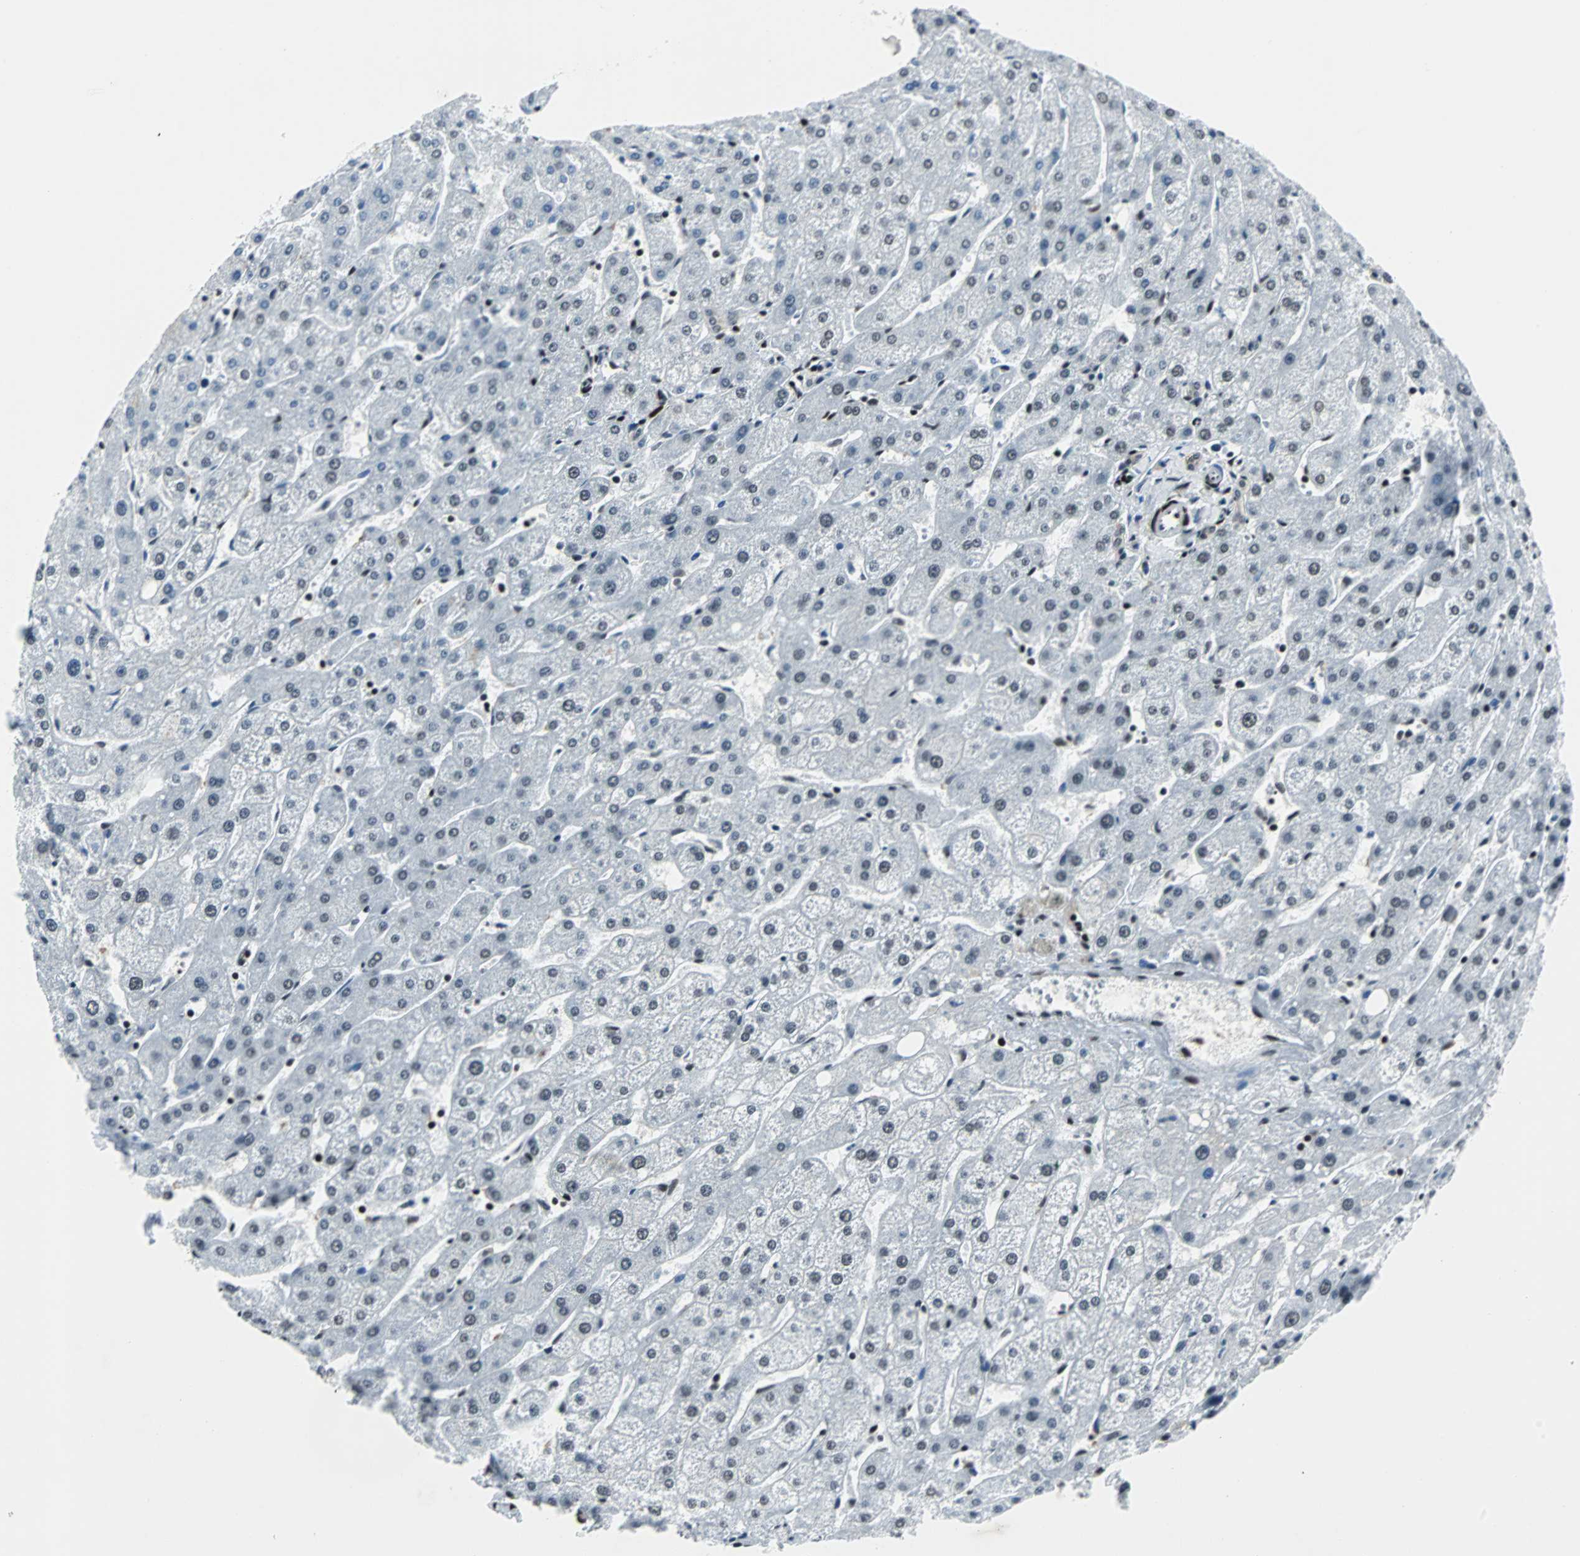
{"staining": {"intensity": "moderate", "quantity": ">75%", "location": "cytoplasmic/membranous,nuclear"}, "tissue": "liver", "cell_type": "Cholangiocytes", "image_type": "normal", "snomed": [{"axis": "morphology", "description": "Normal tissue, NOS"}, {"axis": "topography", "description": "Liver"}], "caption": "IHC histopathology image of benign liver: liver stained using IHC displays medium levels of moderate protein expression localized specifically in the cytoplasmic/membranous,nuclear of cholangiocytes, appearing as a cytoplasmic/membranous,nuclear brown color.", "gene": "MEF2D", "patient": {"sex": "male", "age": 67}}